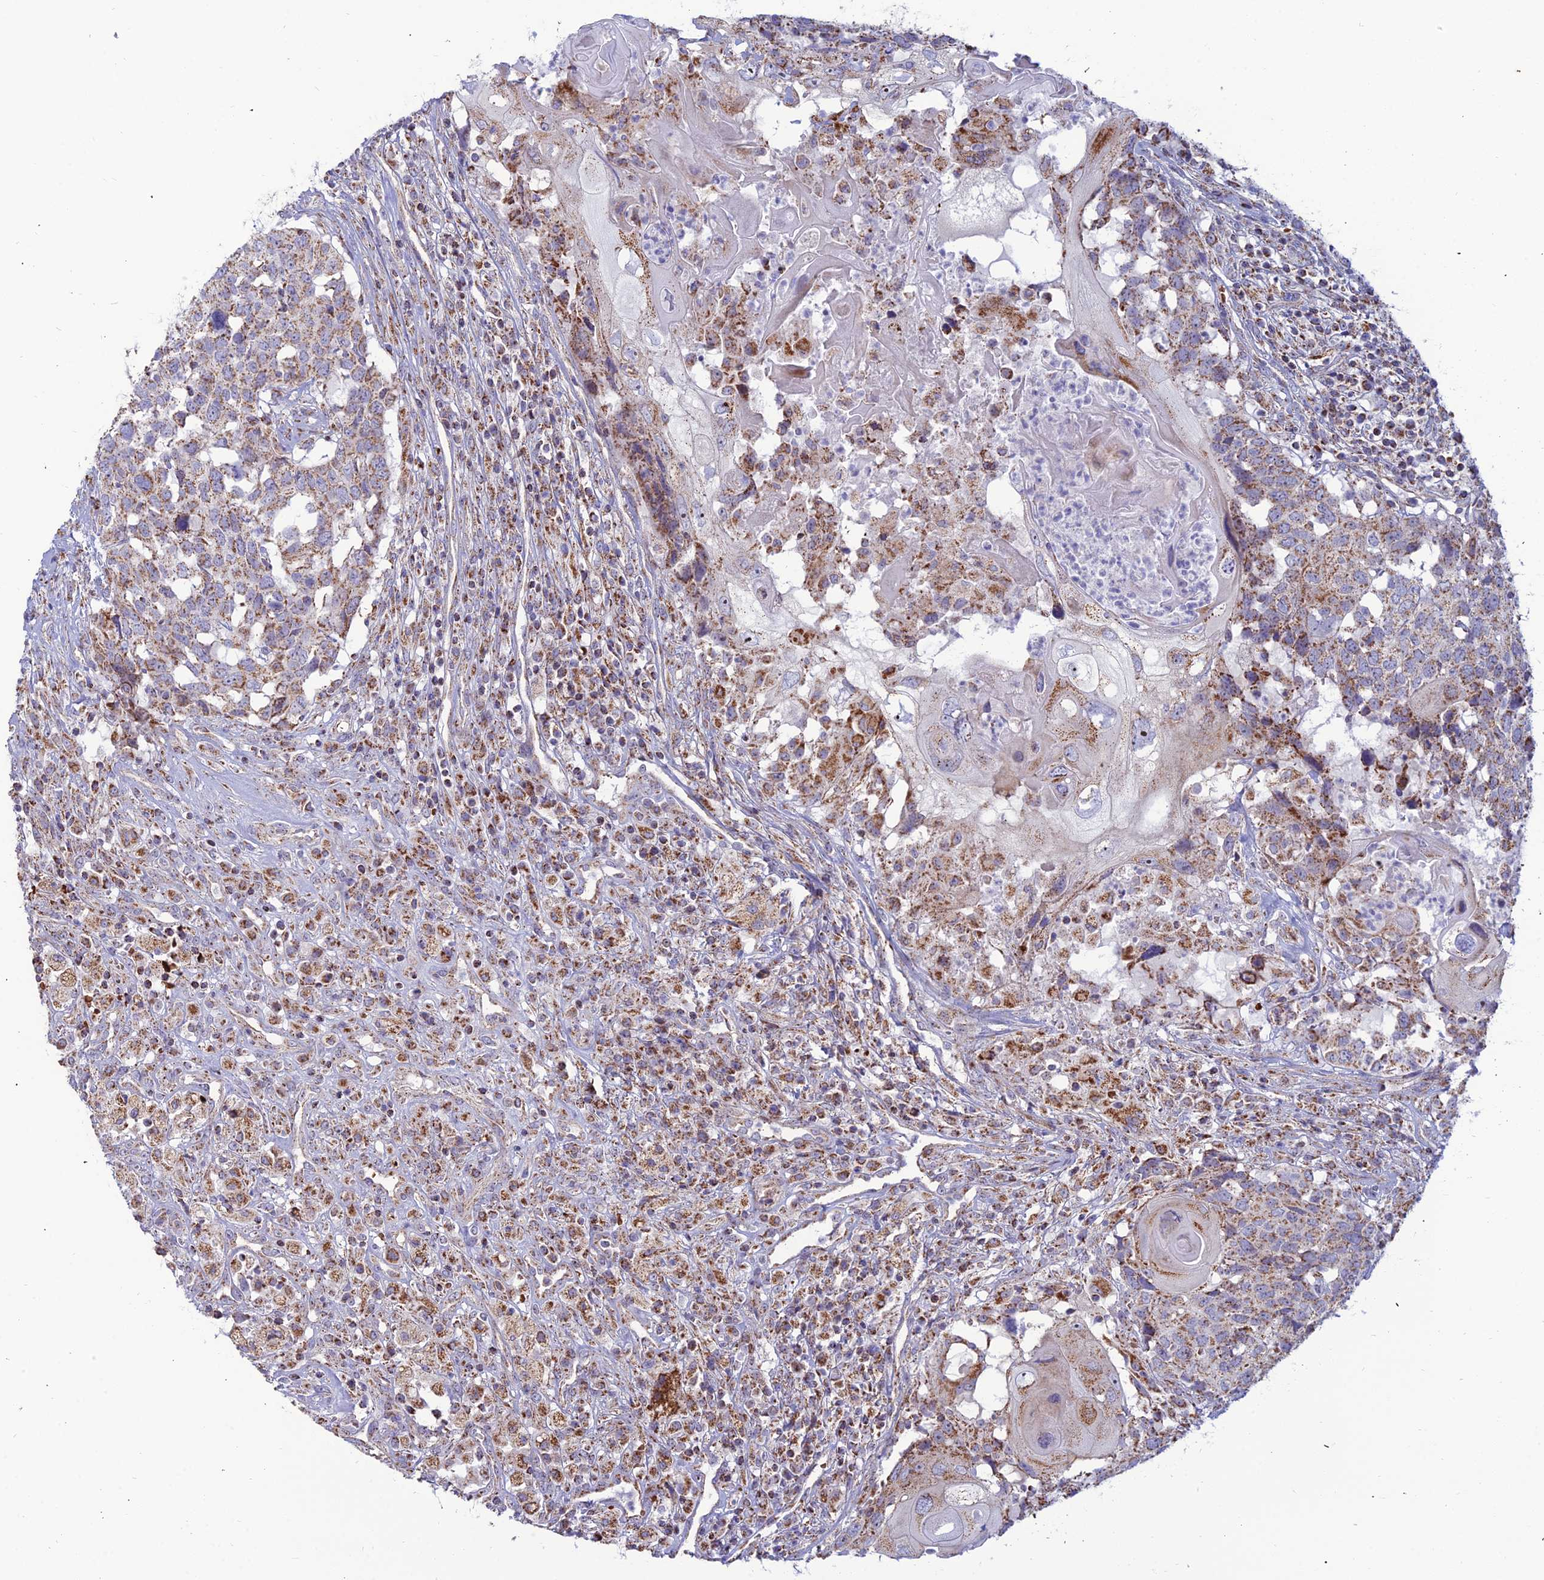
{"staining": {"intensity": "moderate", "quantity": ">75%", "location": "cytoplasmic/membranous"}, "tissue": "head and neck cancer", "cell_type": "Tumor cells", "image_type": "cancer", "snomed": [{"axis": "morphology", "description": "Squamous cell carcinoma, NOS"}, {"axis": "topography", "description": "Head-Neck"}], "caption": "A histopathology image of human head and neck cancer (squamous cell carcinoma) stained for a protein displays moderate cytoplasmic/membranous brown staining in tumor cells. The protein is stained brown, and the nuclei are stained in blue (DAB IHC with brightfield microscopy, high magnification).", "gene": "SLC35F4", "patient": {"sex": "male", "age": 66}}